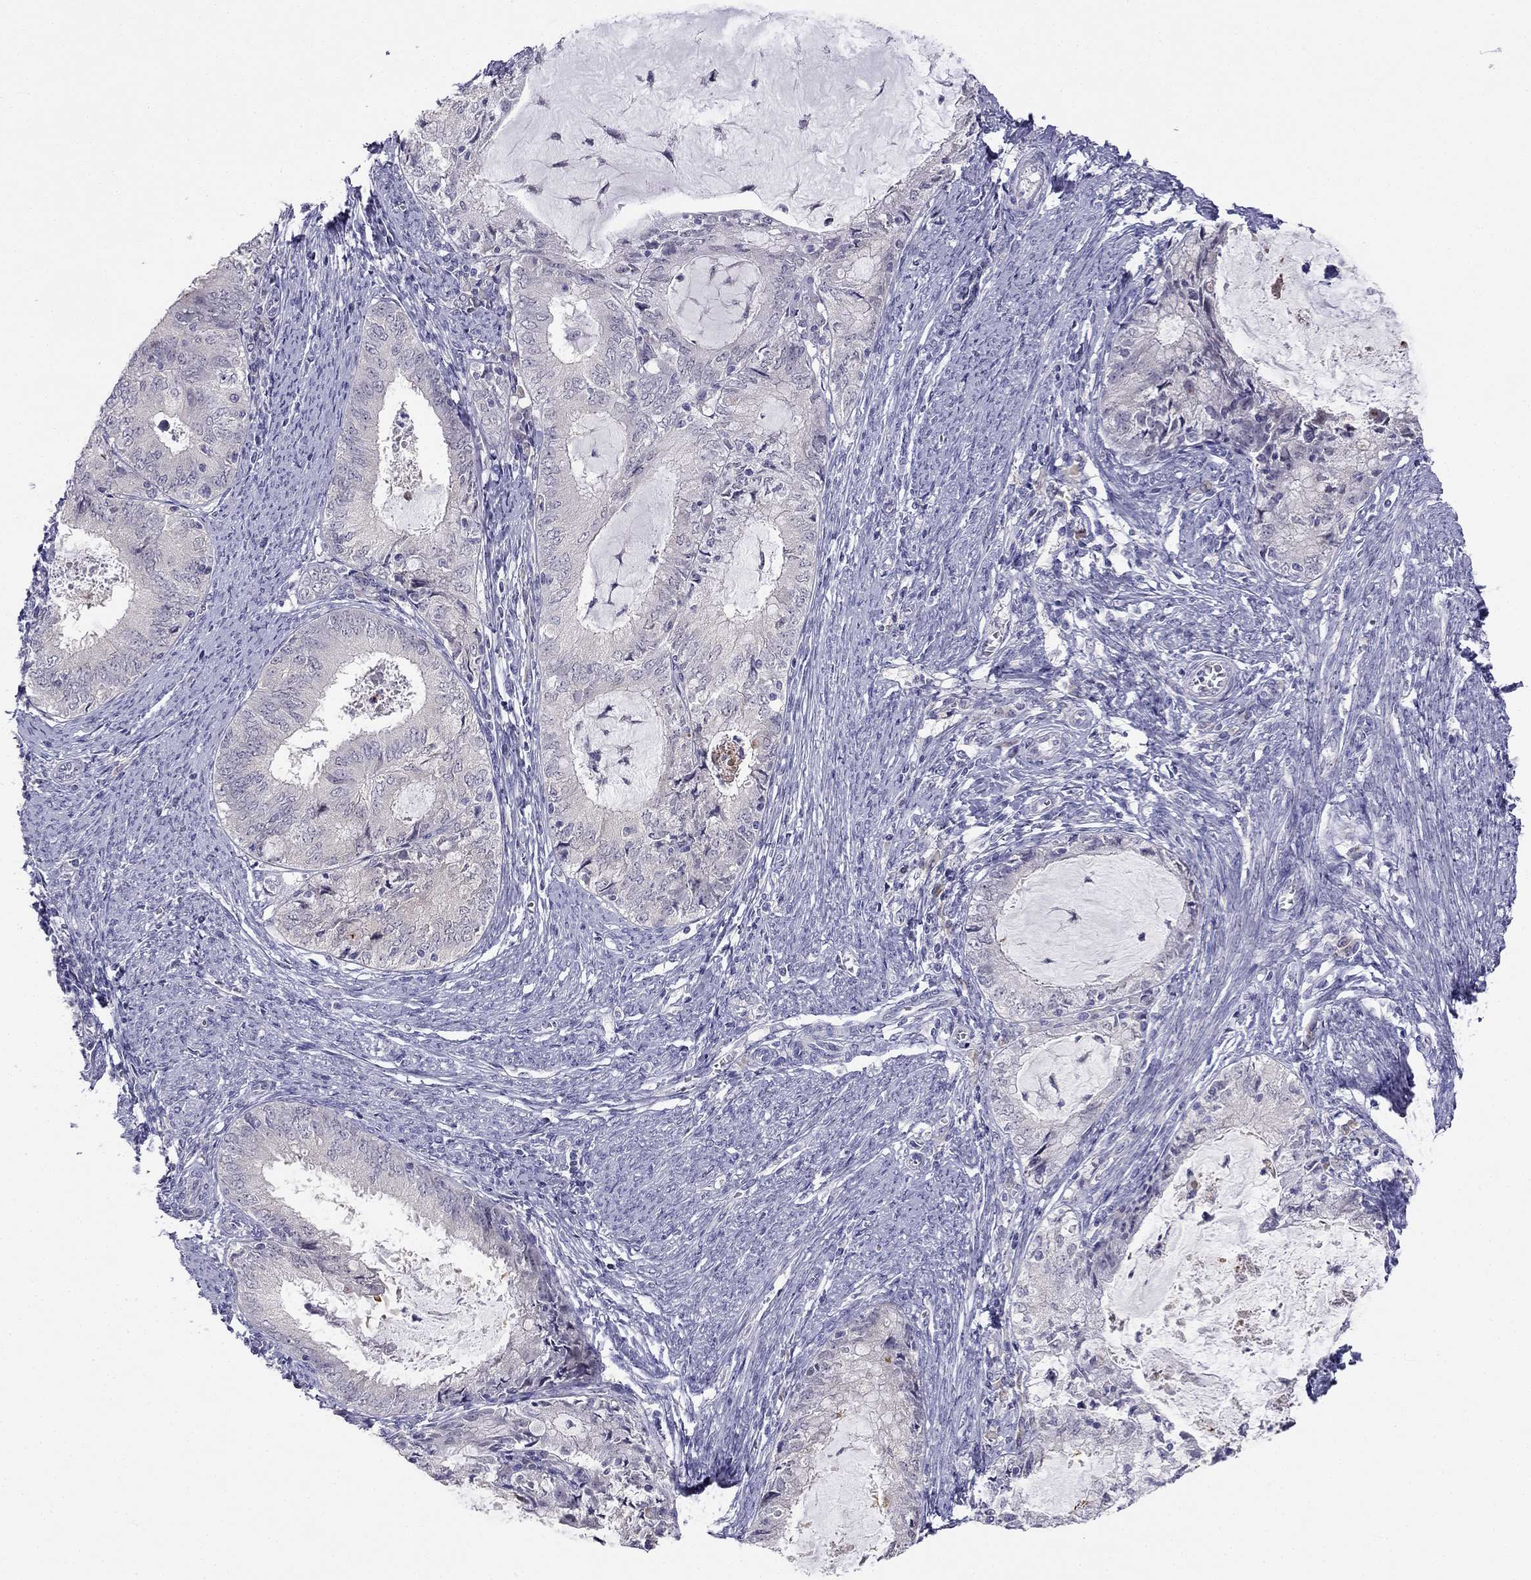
{"staining": {"intensity": "moderate", "quantity": "<25%", "location": "cytoplasmic/membranous"}, "tissue": "endometrial cancer", "cell_type": "Tumor cells", "image_type": "cancer", "snomed": [{"axis": "morphology", "description": "Adenocarcinoma, NOS"}, {"axis": "topography", "description": "Endometrium"}], "caption": "Protein expression analysis of human endometrial cancer reveals moderate cytoplasmic/membranous staining in approximately <25% of tumor cells. The protein of interest is shown in brown color, while the nuclei are stained blue.", "gene": "C16orf89", "patient": {"sex": "female", "age": 57}}